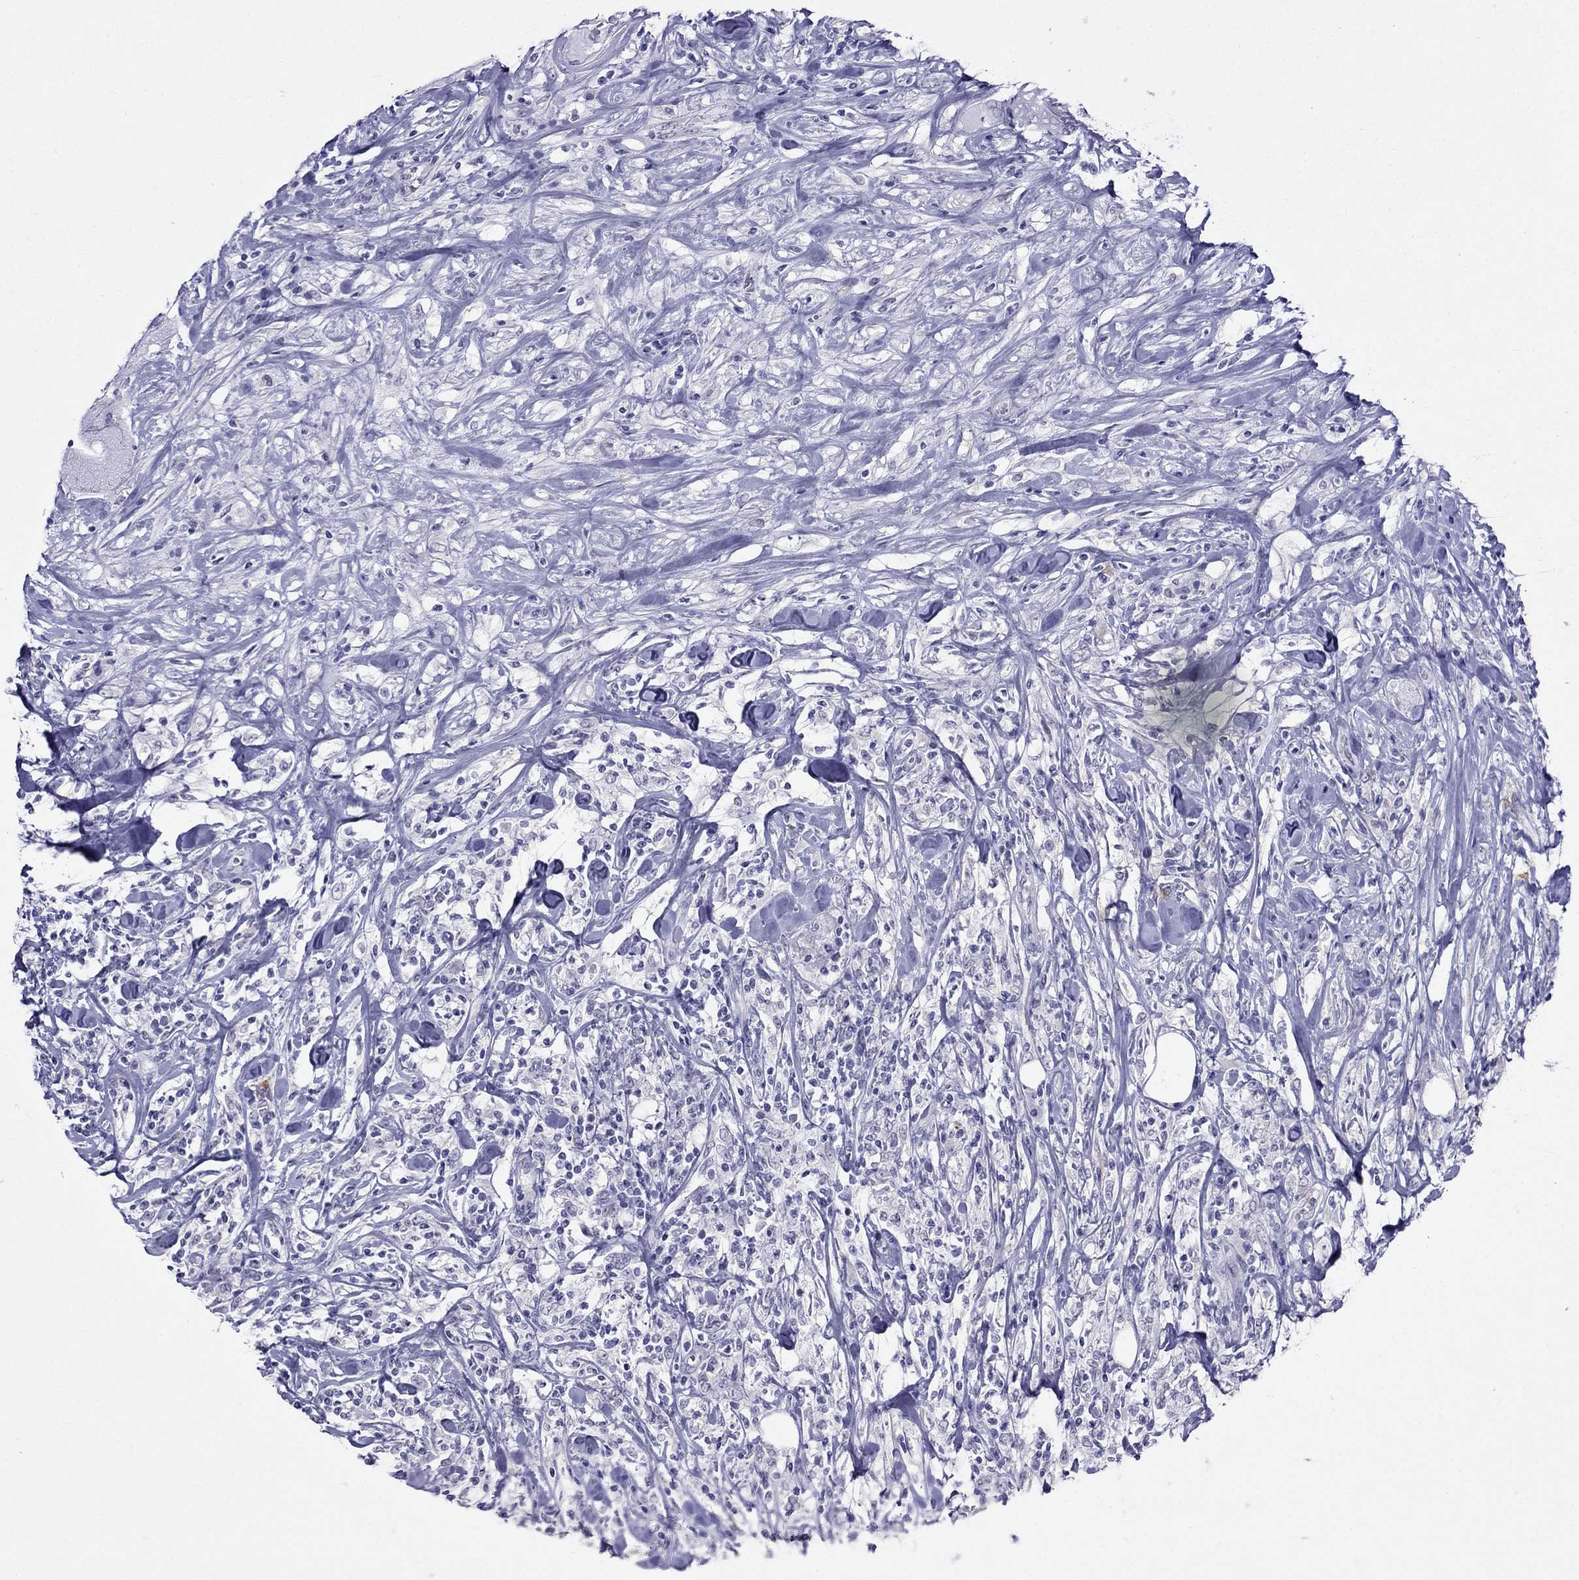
{"staining": {"intensity": "negative", "quantity": "none", "location": "none"}, "tissue": "lymphoma", "cell_type": "Tumor cells", "image_type": "cancer", "snomed": [{"axis": "morphology", "description": "Malignant lymphoma, non-Hodgkin's type, High grade"}, {"axis": "topography", "description": "Lymph node"}], "caption": "Immunohistochemical staining of human lymphoma demonstrates no significant positivity in tumor cells.", "gene": "MGP", "patient": {"sex": "female", "age": 84}}